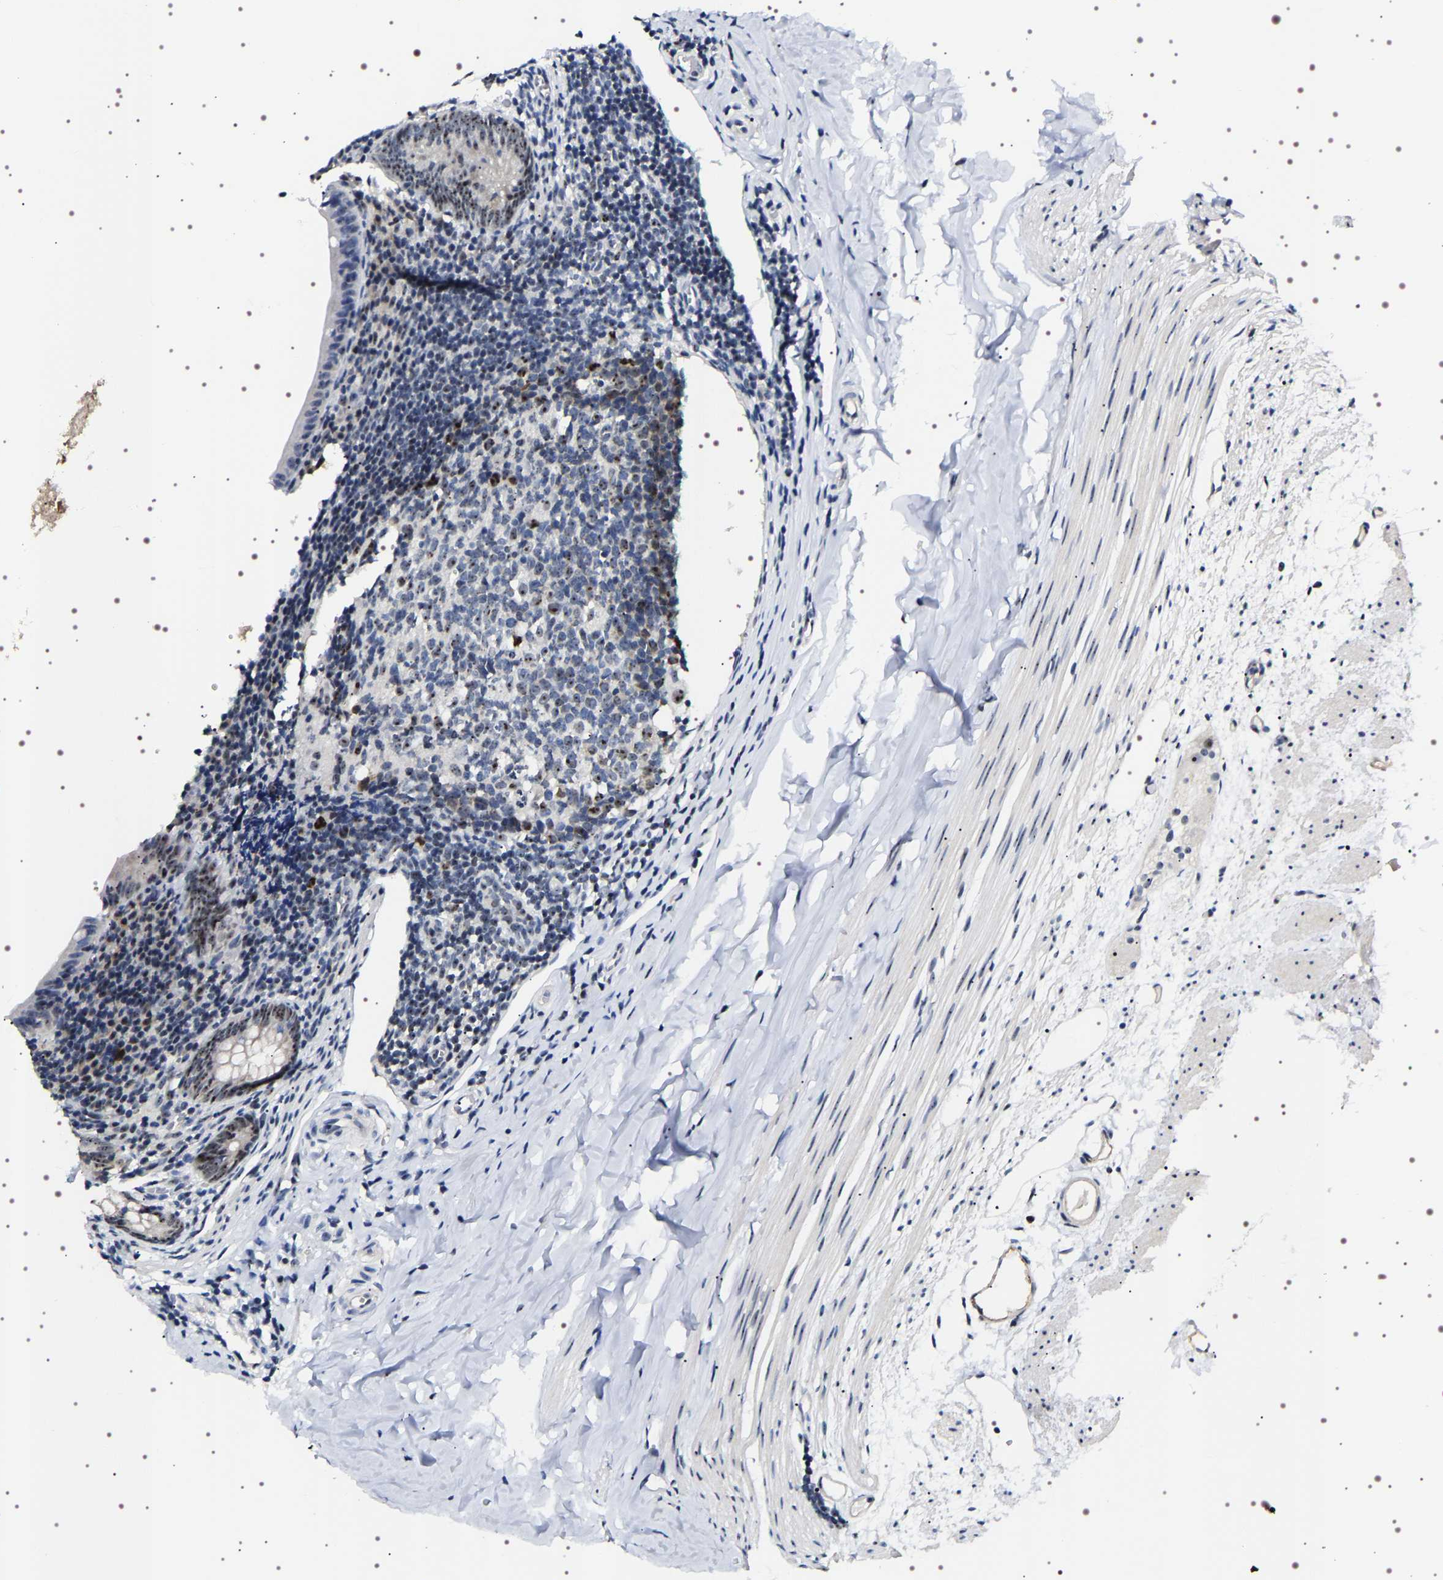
{"staining": {"intensity": "moderate", "quantity": "25%-75%", "location": "nuclear"}, "tissue": "appendix", "cell_type": "Glandular cells", "image_type": "normal", "snomed": [{"axis": "morphology", "description": "Normal tissue, NOS"}, {"axis": "topography", "description": "Appendix"}], "caption": "Glandular cells demonstrate moderate nuclear positivity in about 25%-75% of cells in normal appendix.", "gene": "GNL3", "patient": {"sex": "female", "age": 10}}